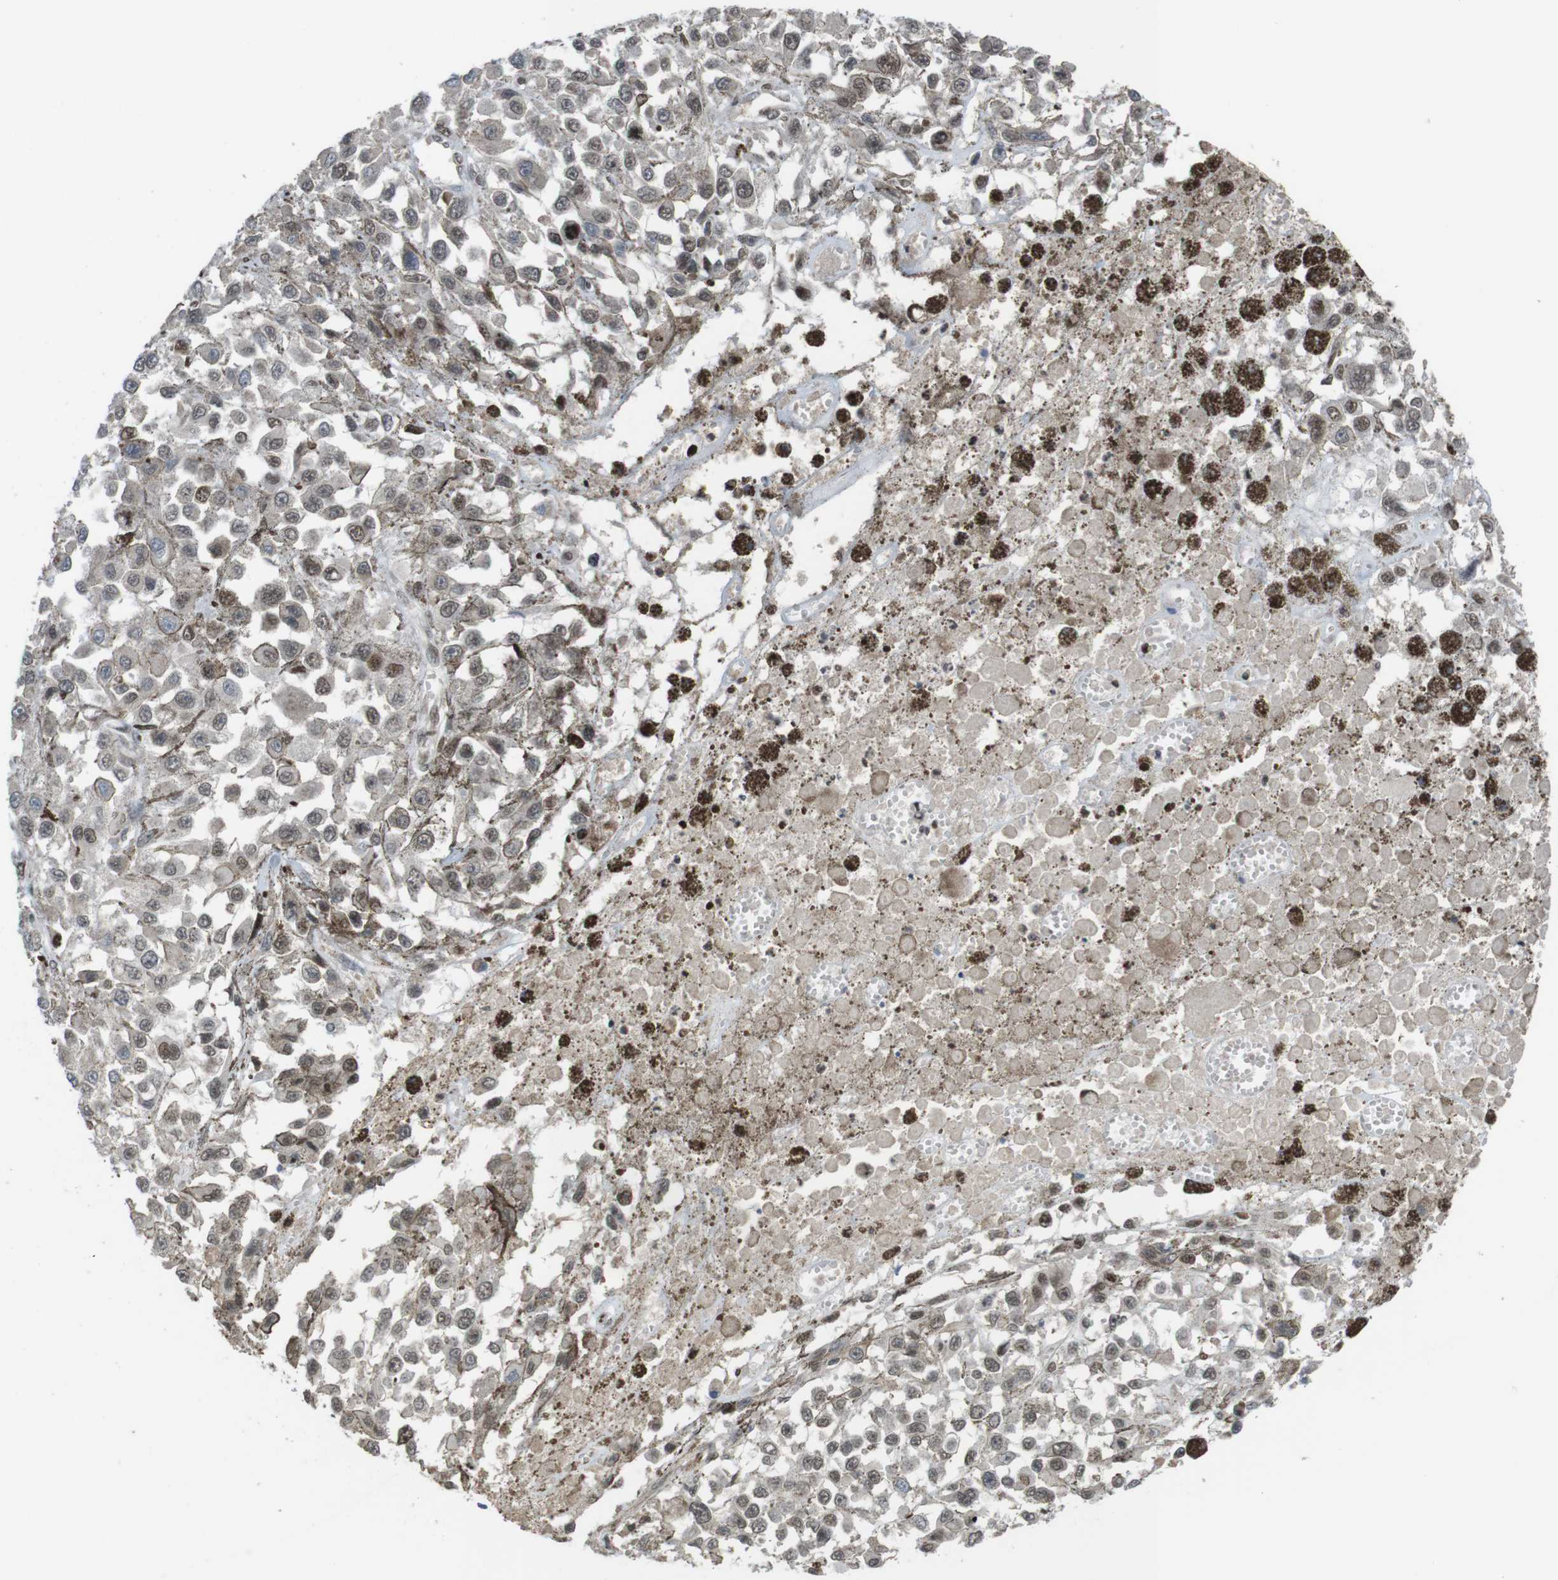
{"staining": {"intensity": "weak", "quantity": ">75%", "location": "nuclear"}, "tissue": "melanoma", "cell_type": "Tumor cells", "image_type": "cancer", "snomed": [{"axis": "morphology", "description": "Malignant melanoma, Metastatic site"}, {"axis": "topography", "description": "Lymph node"}], "caption": "Human malignant melanoma (metastatic site) stained with a protein marker shows weak staining in tumor cells.", "gene": "SUB1", "patient": {"sex": "male", "age": 59}}